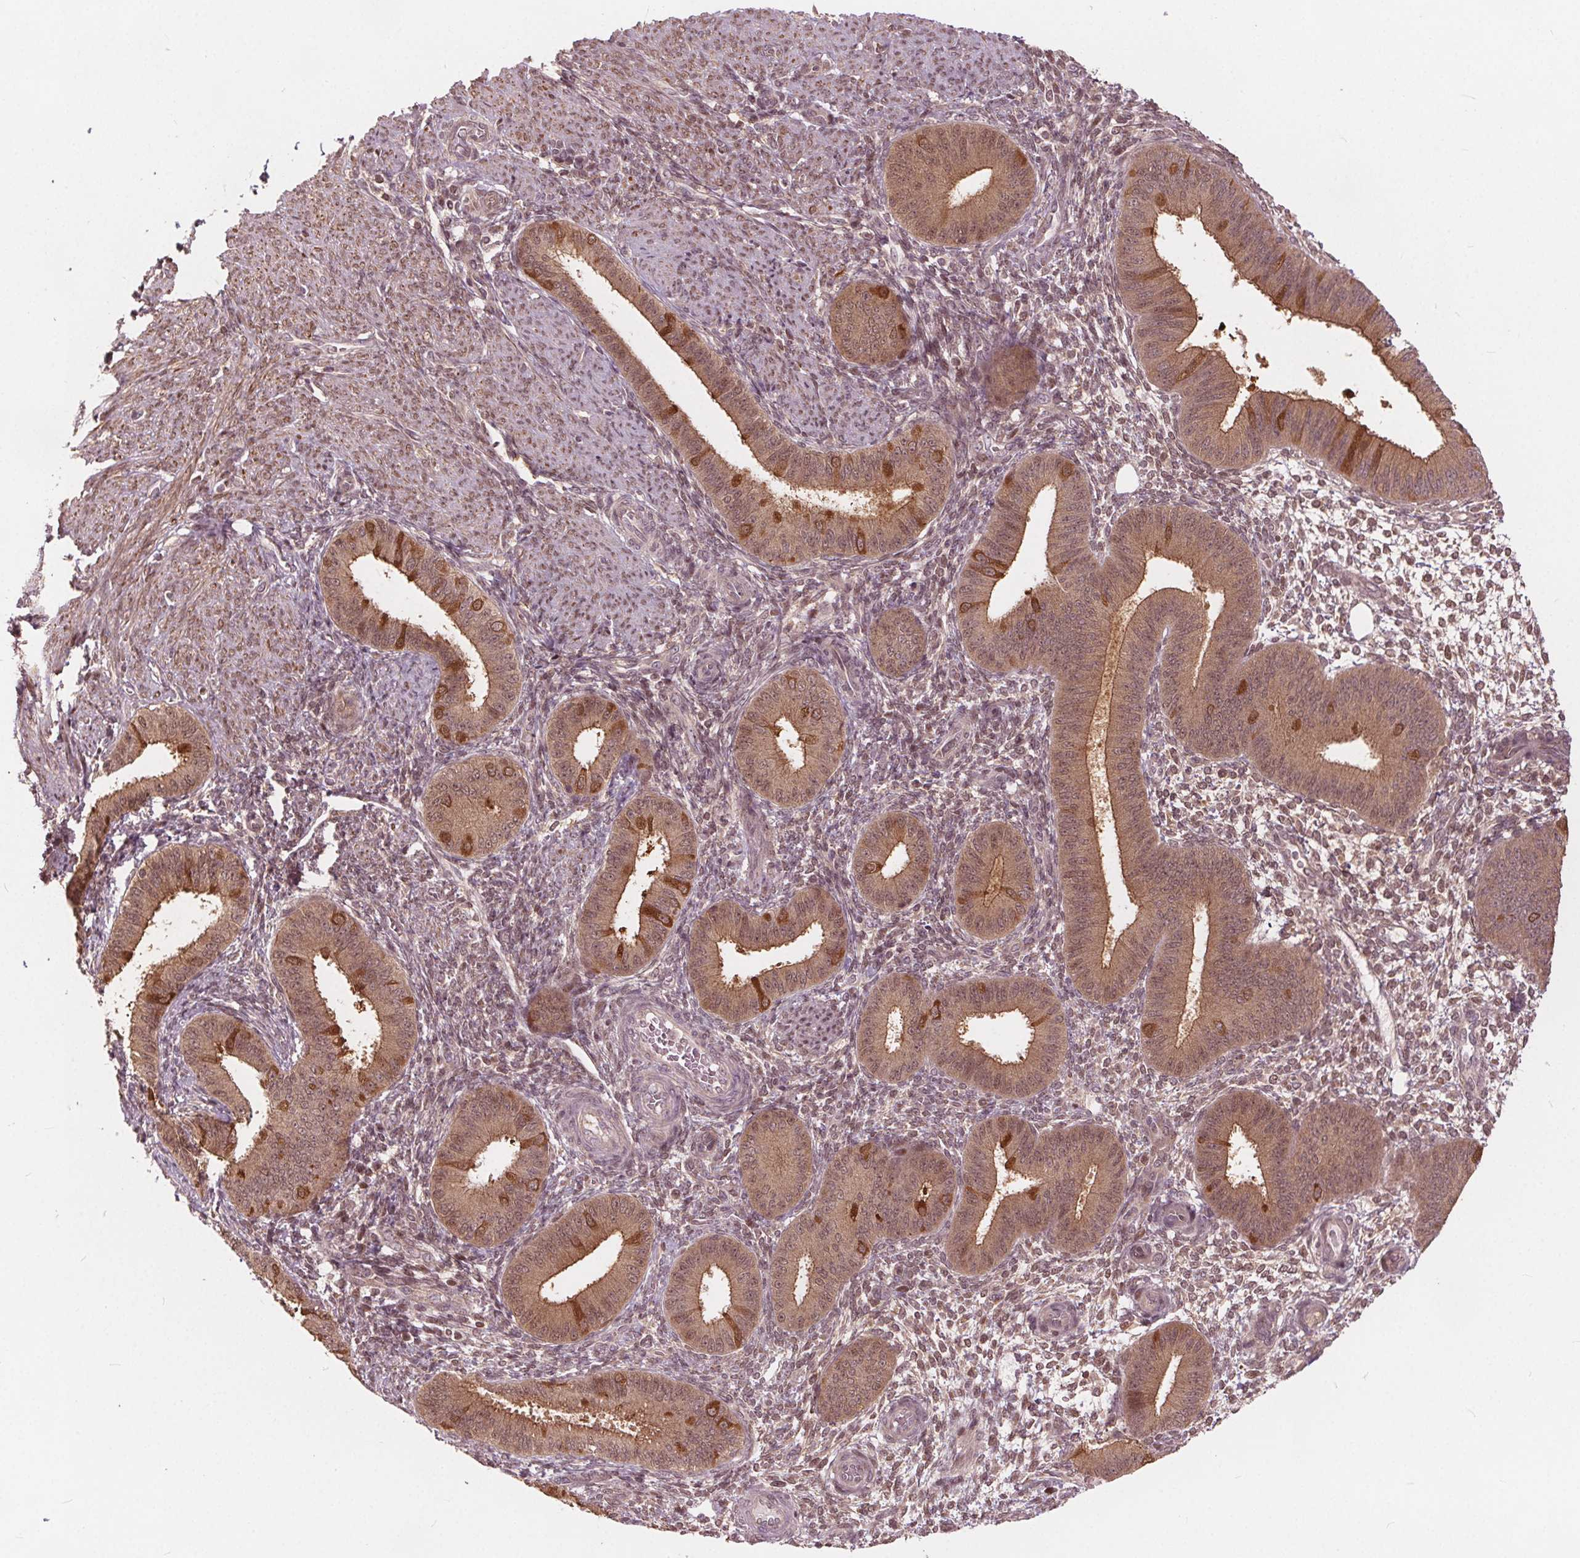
{"staining": {"intensity": "weak", "quantity": "25%-75%", "location": "cytoplasmic/membranous,nuclear"}, "tissue": "endometrium", "cell_type": "Cells in endometrial stroma", "image_type": "normal", "snomed": [{"axis": "morphology", "description": "Normal tissue, NOS"}, {"axis": "topography", "description": "Endometrium"}], "caption": "The immunohistochemical stain highlights weak cytoplasmic/membranous,nuclear staining in cells in endometrial stroma of normal endometrium. (IHC, brightfield microscopy, high magnification).", "gene": "HIF1AN", "patient": {"sex": "female", "age": 39}}